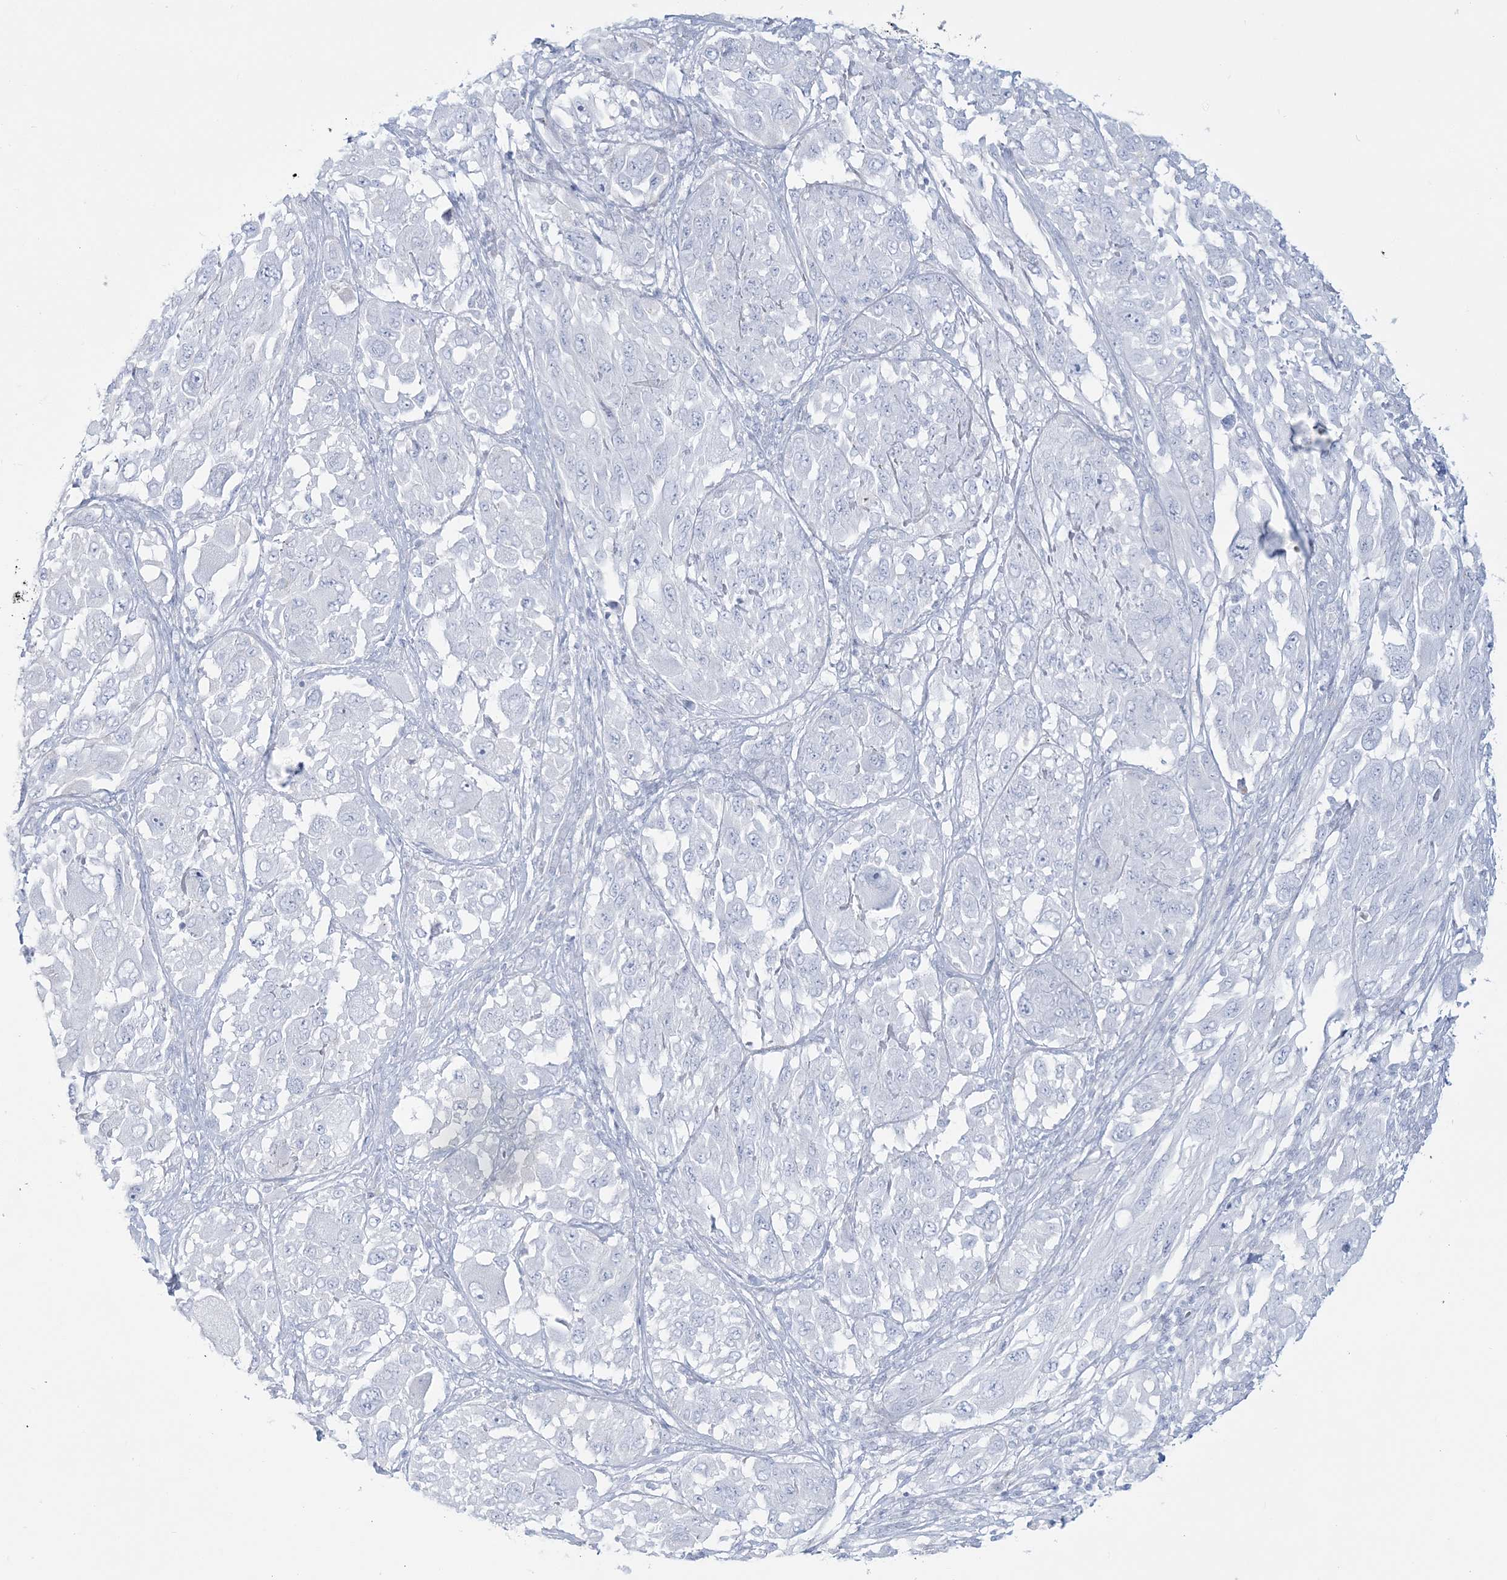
{"staining": {"intensity": "negative", "quantity": "none", "location": "none"}, "tissue": "melanoma", "cell_type": "Tumor cells", "image_type": "cancer", "snomed": [{"axis": "morphology", "description": "Malignant melanoma, NOS"}, {"axis": "topography", "description": "Skin"}], "caption": "Tumor cells are negative for protein expression in human malignant melanoma. (Brightfield microscopy of DAB (3,3'-diaminobenzidine) IHC at high magnification).", "gene": "ADGB", "patient": {"sex": "female", "age": 91}}